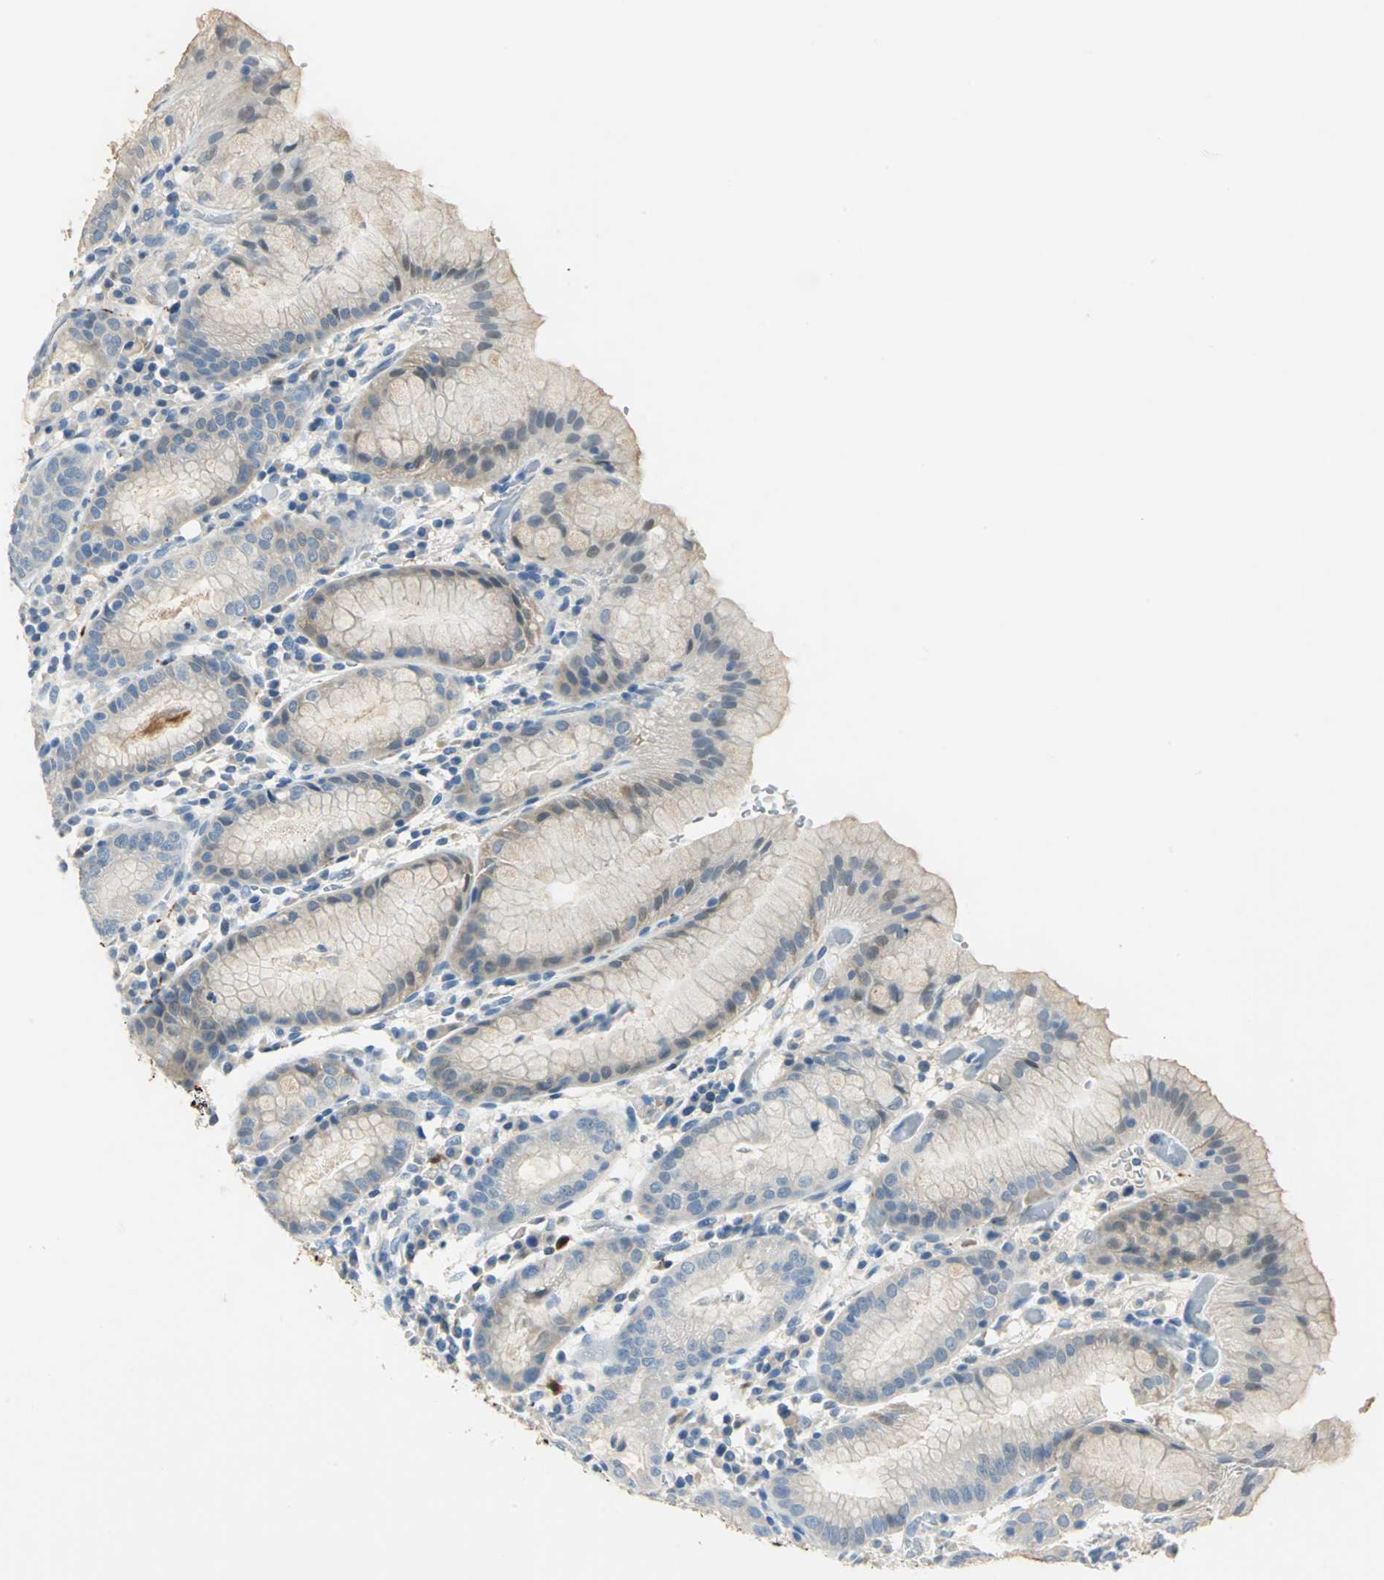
{"staining": {"intensity": "moderate", "quantity": "<25%", "location": "cytoplasmic/membranous,nuclear"}, "tissue": "stomach", "cell_type": "Glandular cells", "image_type": "normal", "snomed": [{"axis": "morphology", "description": "Normal tissue, NOS"}, {"axis": "topography", "description": "Stomach"}, {"axis": "topography", "description": "Stomach, lower"}], "caption": "Stomach stained with a brown dye reveals moderate cytoplasmic/membranous,nuclear positive positivity in approximately <25% of glandular cells.", "gene": "UCHL1", "patient": {"sex": "female", "age": 75}}